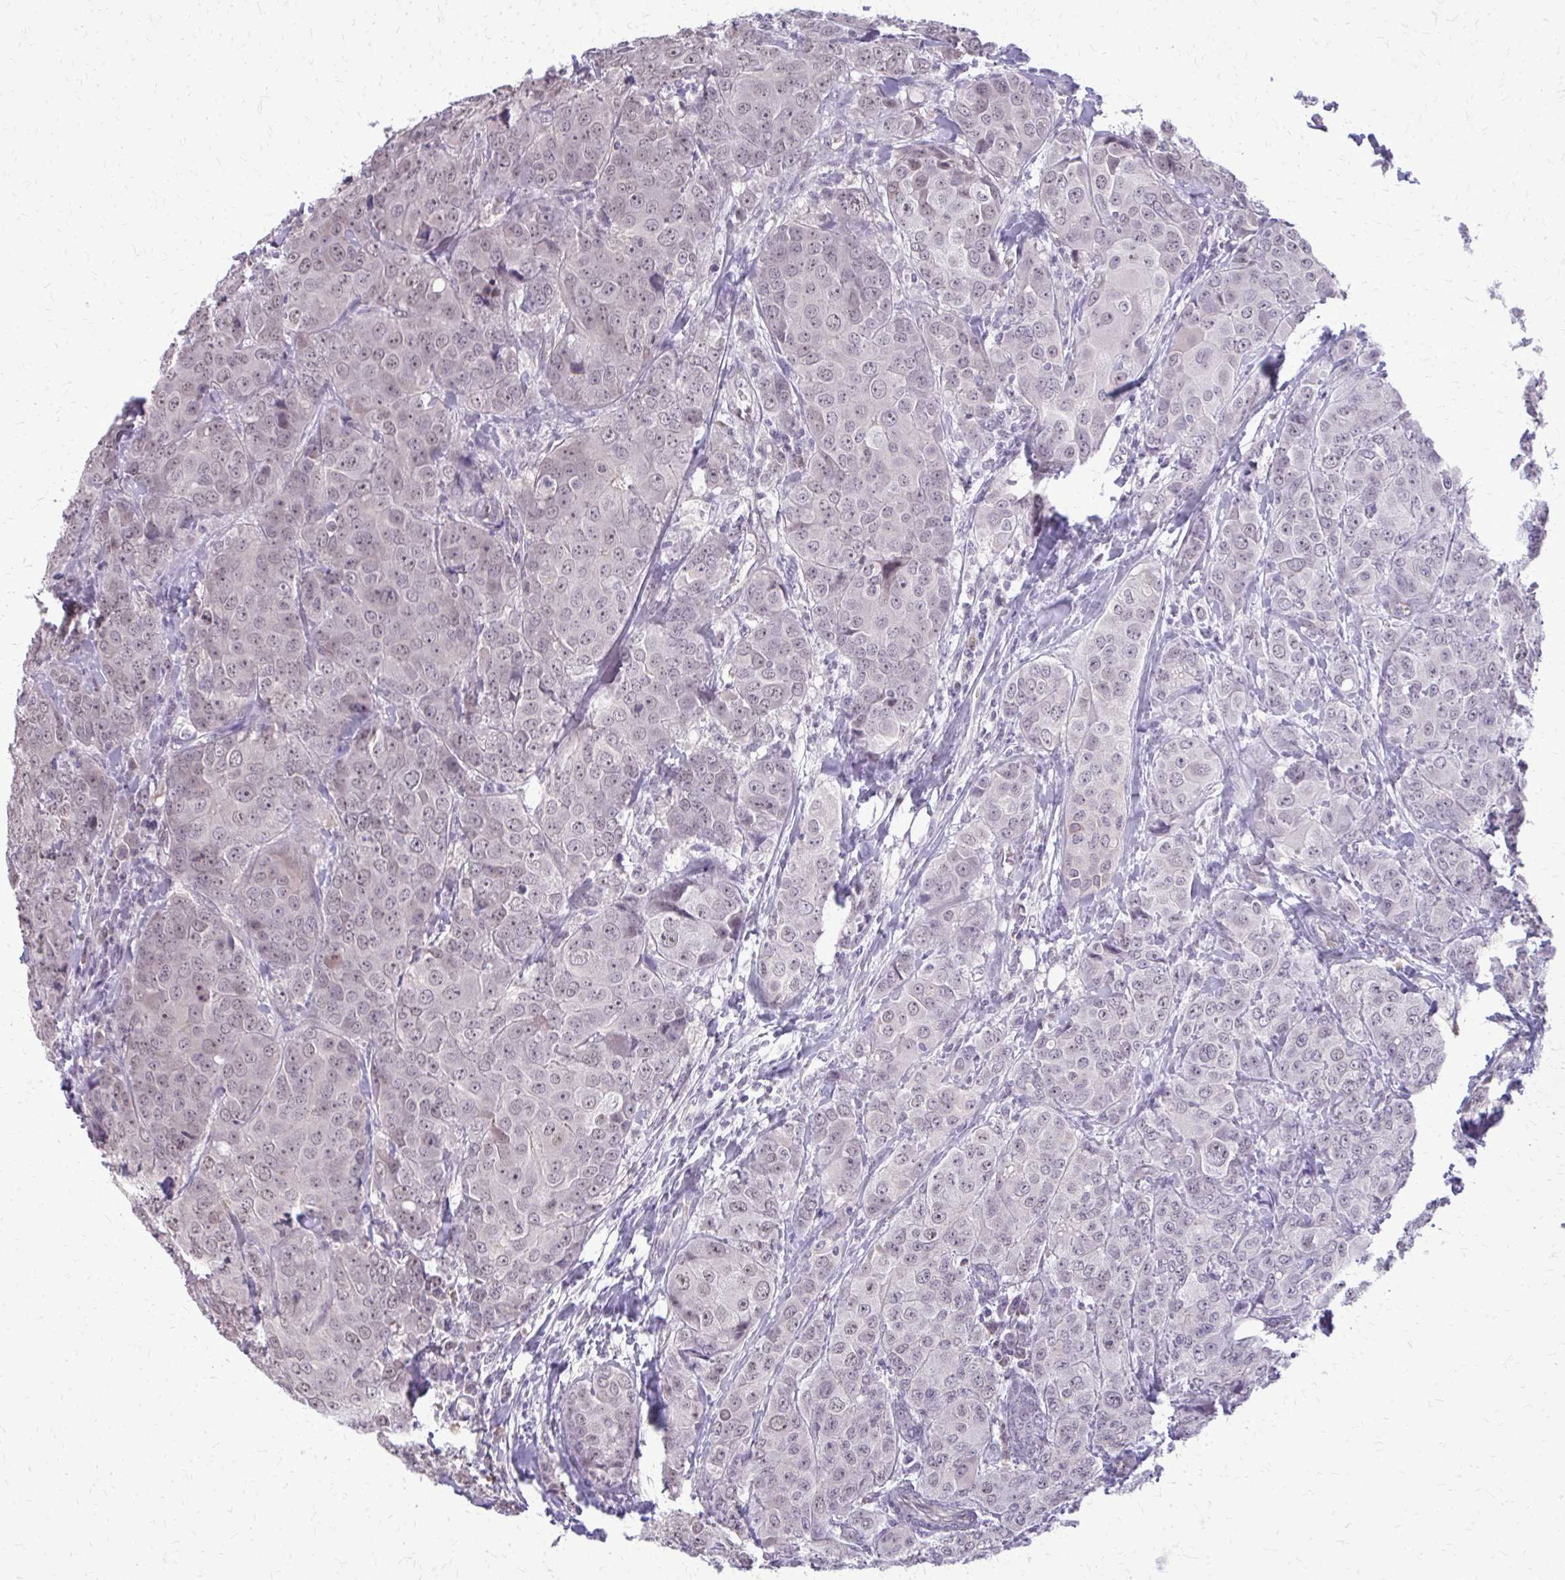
{"staining": {"intensity": "negative", "quantity": "none", "location": "none"}, "tissue": "breast cancer", "cell_type": "Tumor cells", "image_type": "cancer", "snomed": [{"axis": "morphology", "description": "Duct carcinoma"}, {"axis": "topography", "description": "Breast"}], "caption": "DAB immunohistochemical staining of human breast cancer (intraductal carcinoma) exhibits no significant staining in tumor cells. The staining was performed using DAB to visualize the protein expression in brown, while the nuclei were stained in blue with hematoxylin (Magnification: 20x).", "gene": "PLCB1", "patient": {"sex": "female", "age": 43}}